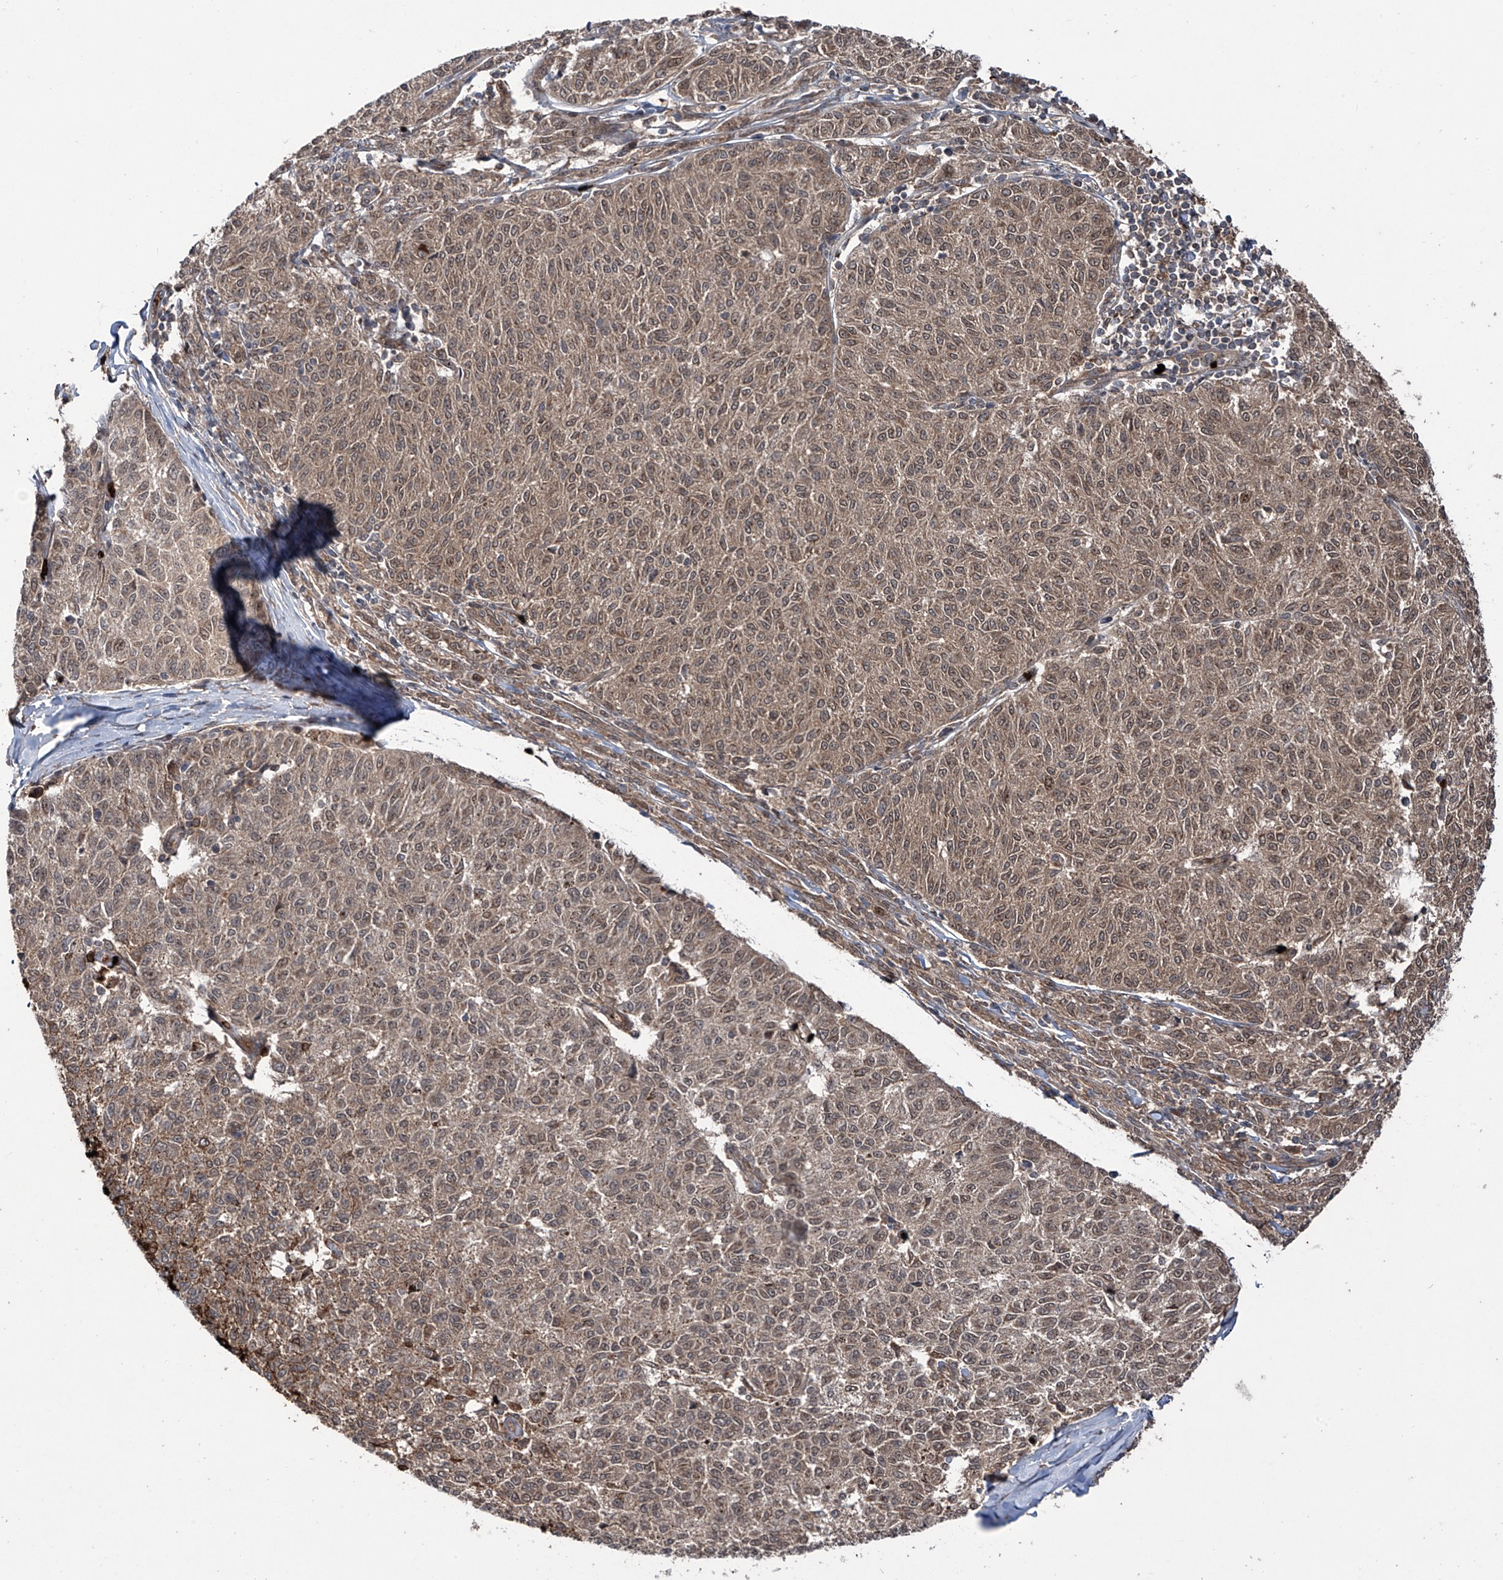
{"staining": {"intensity": "weak", "quantity": ">75%", "location": "cytoplasmic/membranous,nuclear"}, "tissue": "melanoma", "cell_type": "Tumor cells", "image_type": "cancer", "snomed": [{"axis": "morphology", "description": "Malignant melanoma, NOS"}, {"axis": "topography", "description": "Skin"}], "caption": "DAB (3,3'-diaminobenzidine) immunohistochemical staining of malignant melanoma demonstrates weak cytoplasmic/membranous and nuclear protein positivity in approximately >75% of tumor cells.", "gene": "ZDHHC9", "patient": {"sex": "female", "age": 72}}